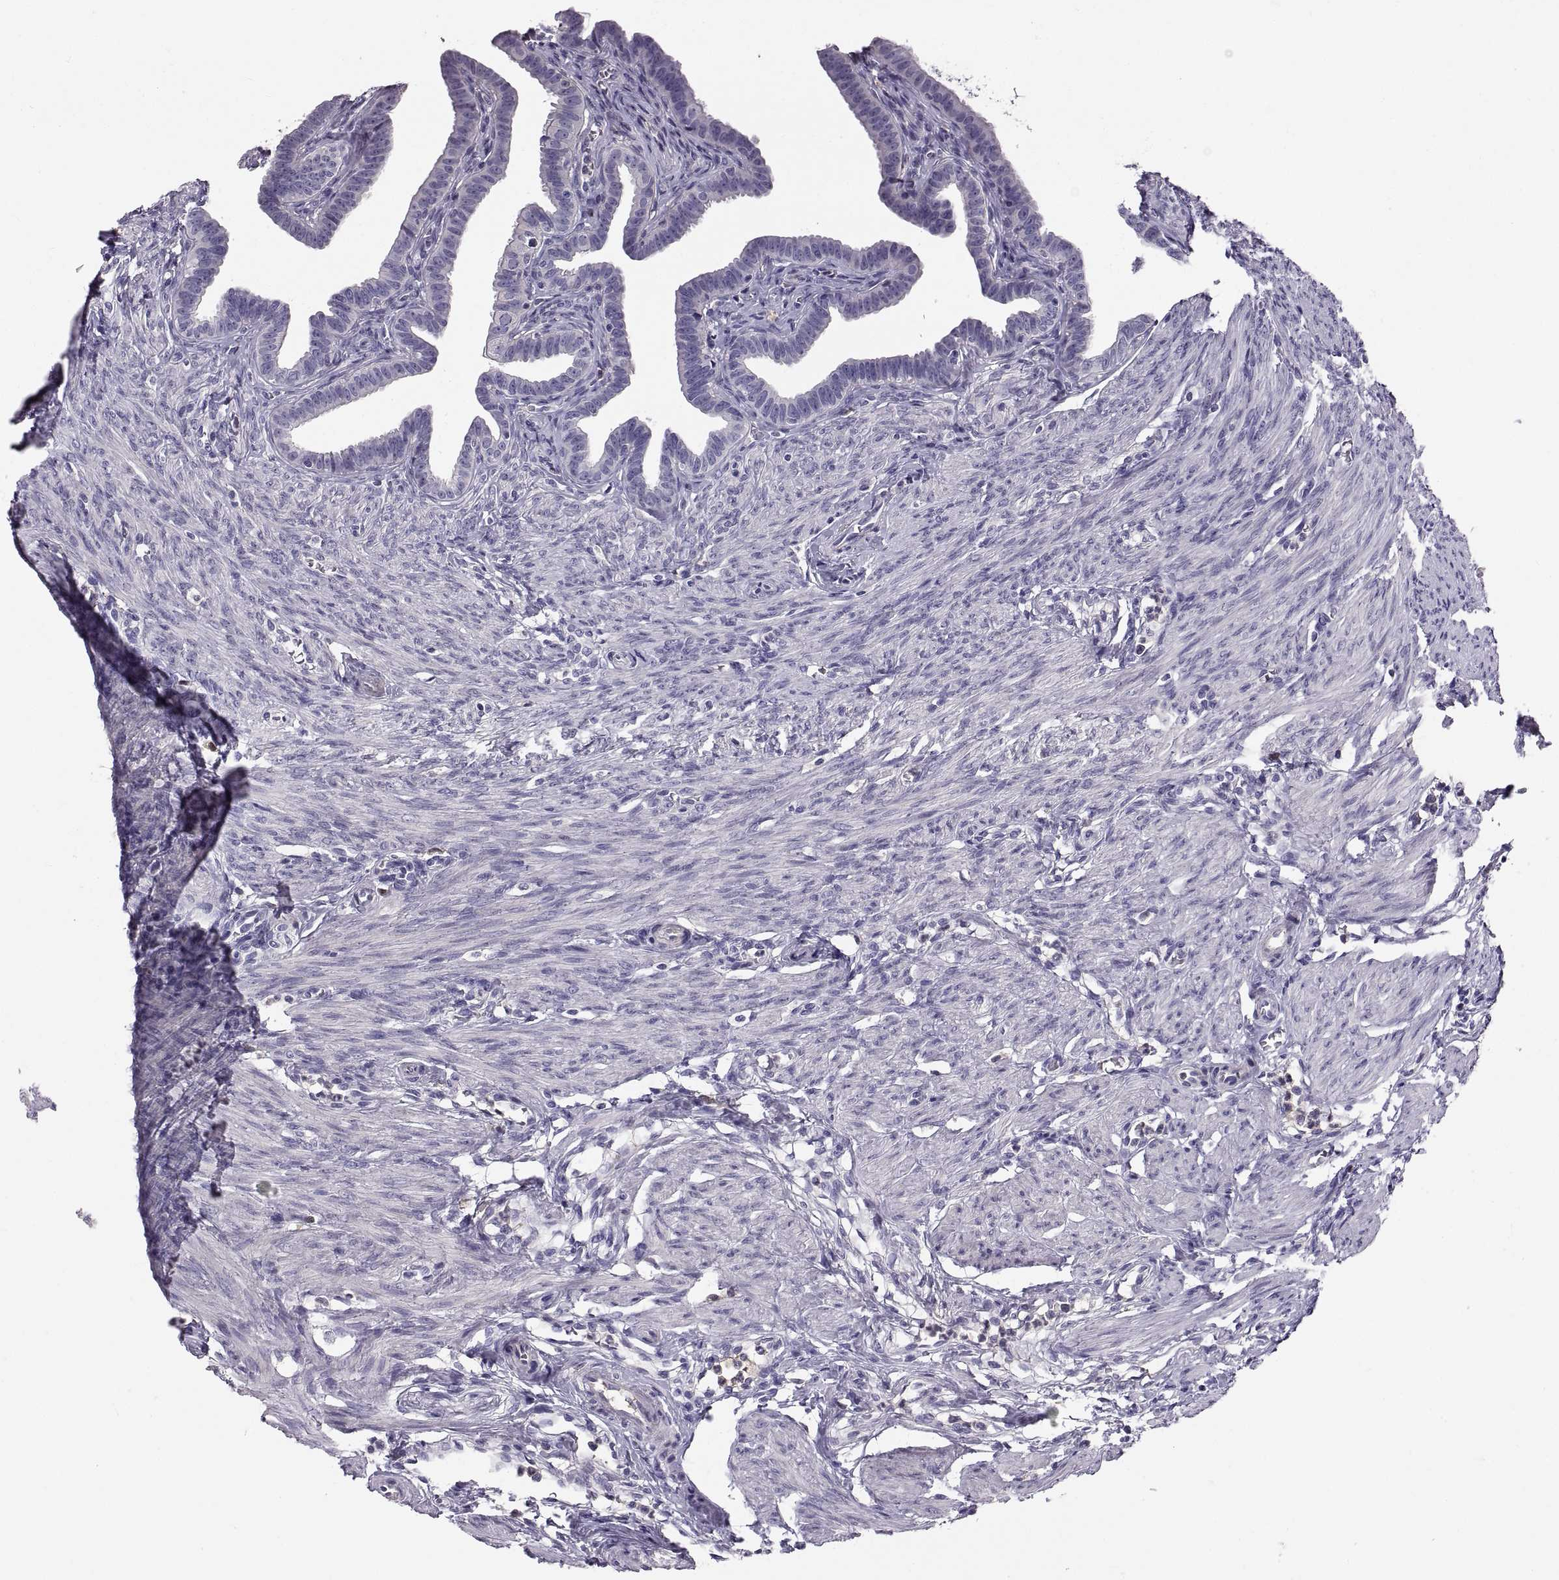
{"staining": {"intensity": "negative", "quantity": "none", "location": "none"}, "tissue": "fallopian tube", "cell_type": "Glandular cells", "image_type": "normal", "snomed": [{"axis": "morphology", "description": "Normal tissue, NOS"}, {"axis": "topography", "description": "Fallopian tube"}, {"axis": "topography", "description": "Ovary"}], "caption": "This micrograph is of benign fallopian tube stained with immunohistochemistry to label a protein in brown with the nuclei are counter-stained blue. There is no staining in glandular cells.", "gene": "ADAM32", "patient": {"sex": "female", "age": 33}}